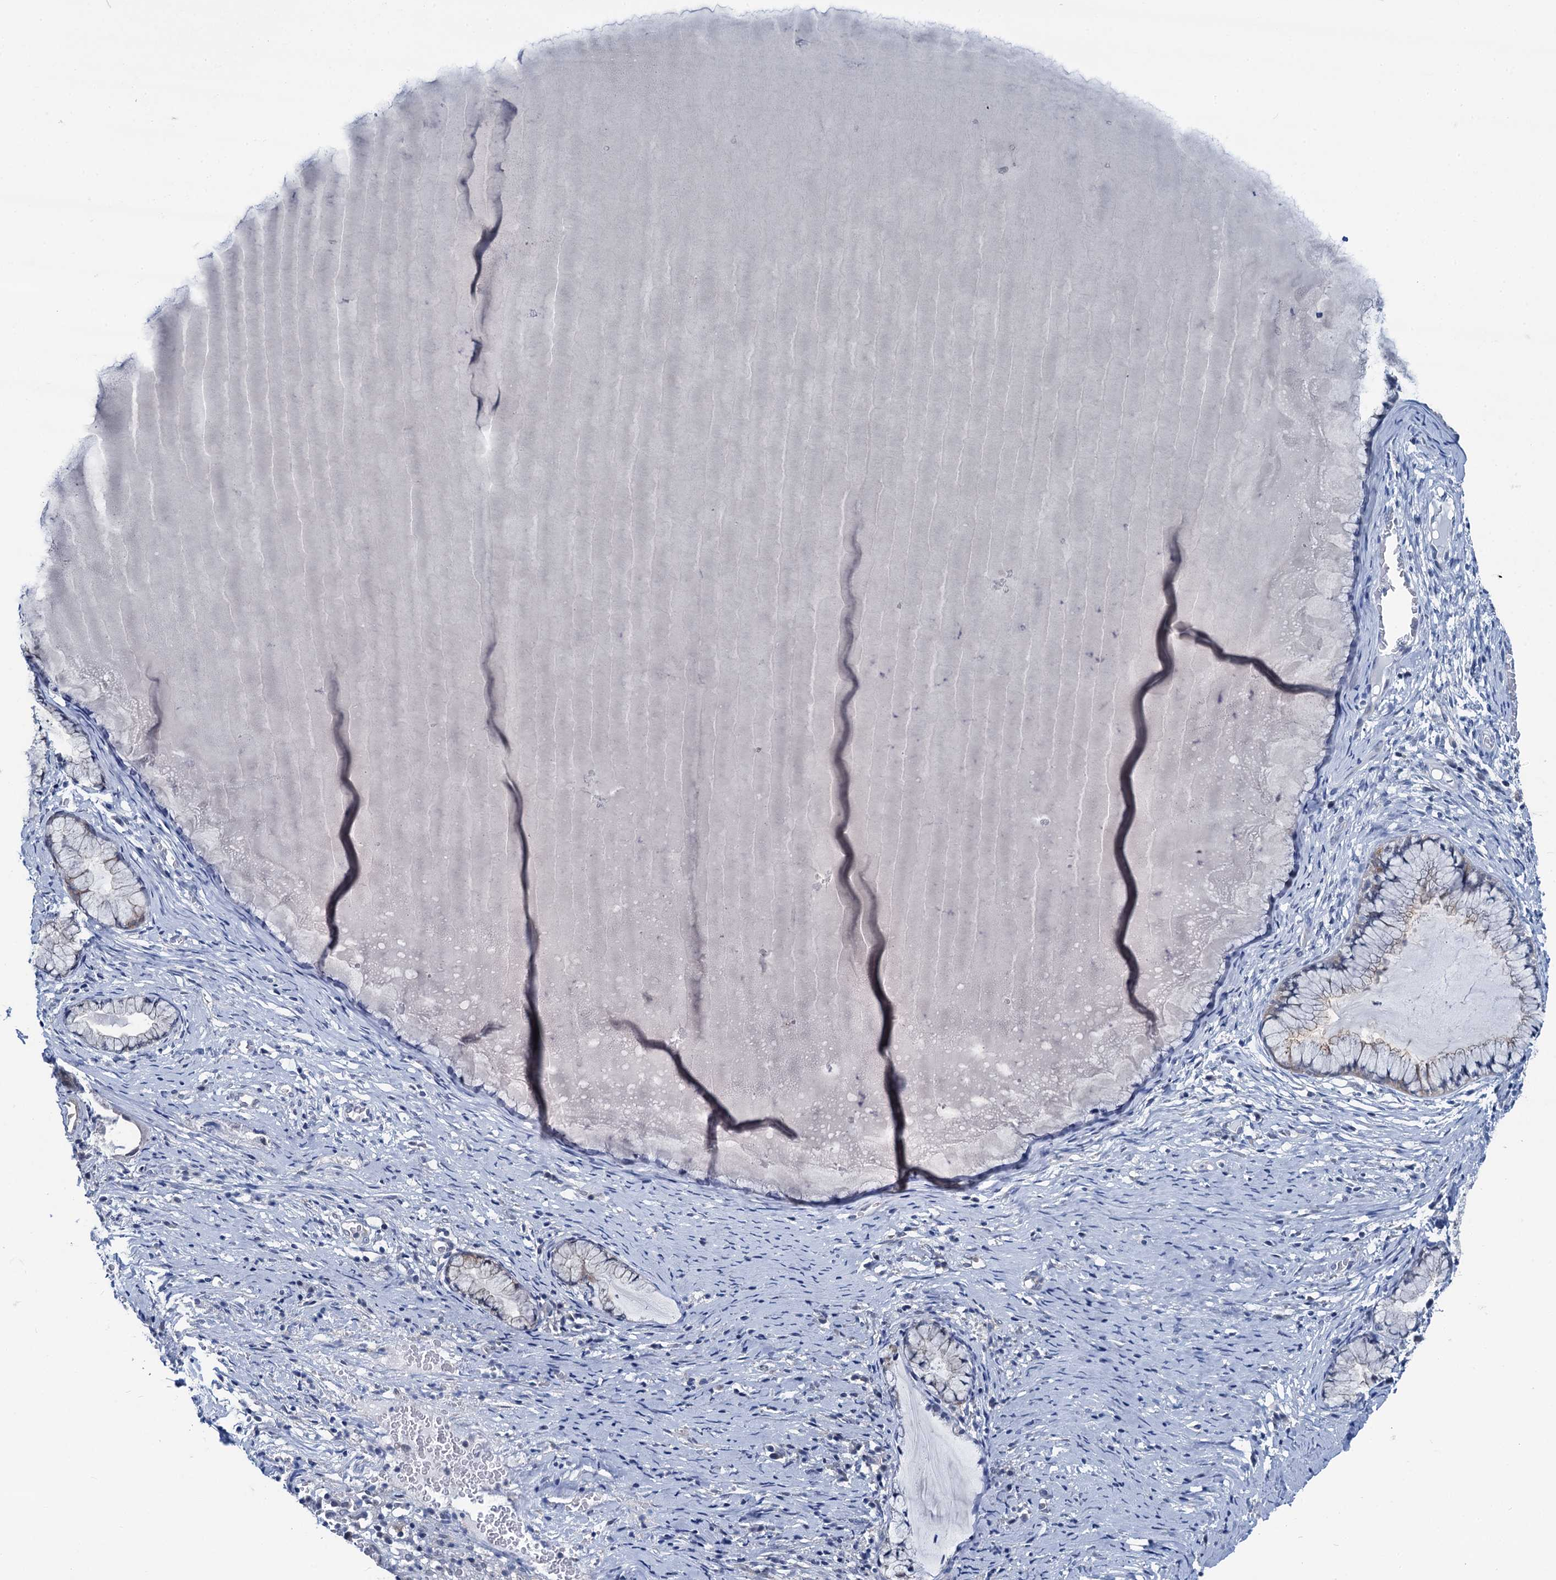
{"staining": {"intensity": "negative", "quantity": "none", "location": "none"}, "tissue": "cervix", "cell_type": "Glandular cells", "image_type": "normal", "snomed": [{"axis": "morphology", "description": "Normal tissue, NOS"}, {"axis": "topography", "description": "Cervix"}], "caption": "Glandular cells show no significant positivity in normal cervix.", "gene": "MIOX", "patient": {"sex": "female", "age": 42}}